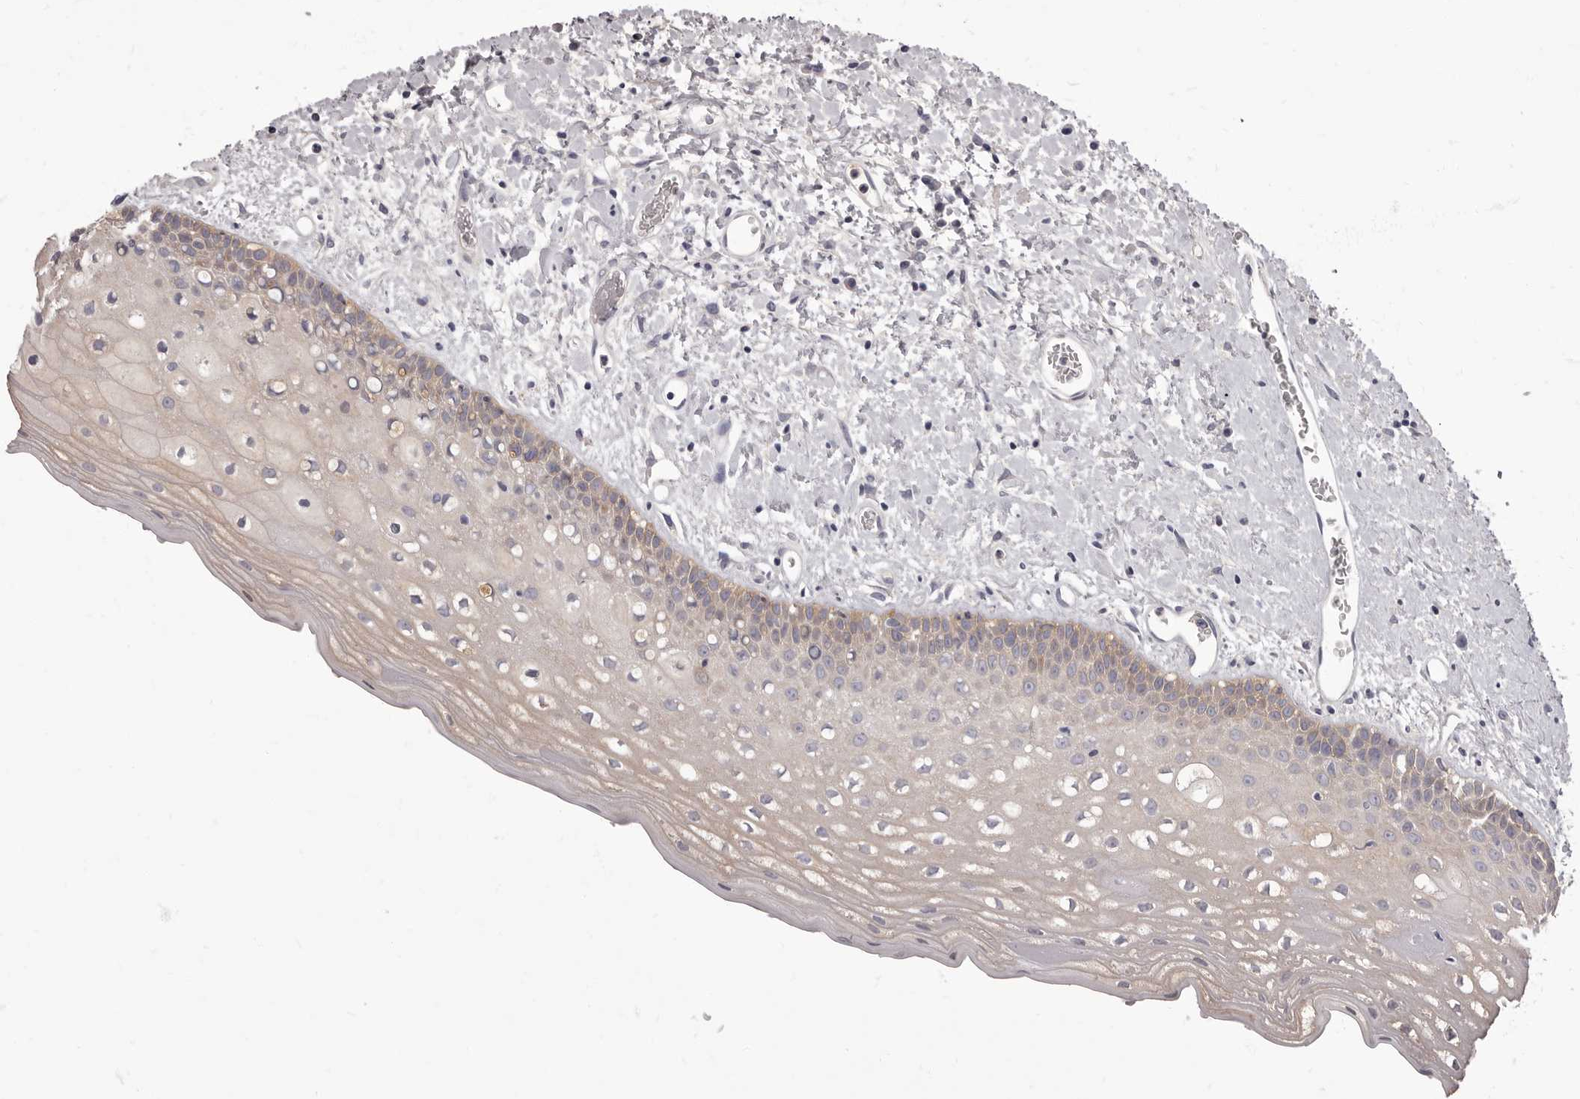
{"staining": {"intensity": "weak", "quantity": ">75%", "location": "cytoplasmic/membranous"}, "tissue": "oral mucosa", "cell_type": "Squamous epithelial cells", "image_type": "normal", "snomed": [{"axis": "morphology", "description": "Normal tissue, NOS"}, {"axis": "topography", "description": "Oral tissue"}], "caption": "This photomicrograph shows benign oral mucosa stained with immunohistochemistry (IHC) to label a protein in brown. The cytoplasmic/membranous of squamous epithelial cells show weak positivity for the protein. Nuclei are counter-stained blue.", "gene": "APEH", "patient": {"sex": "female", "age": 76}}